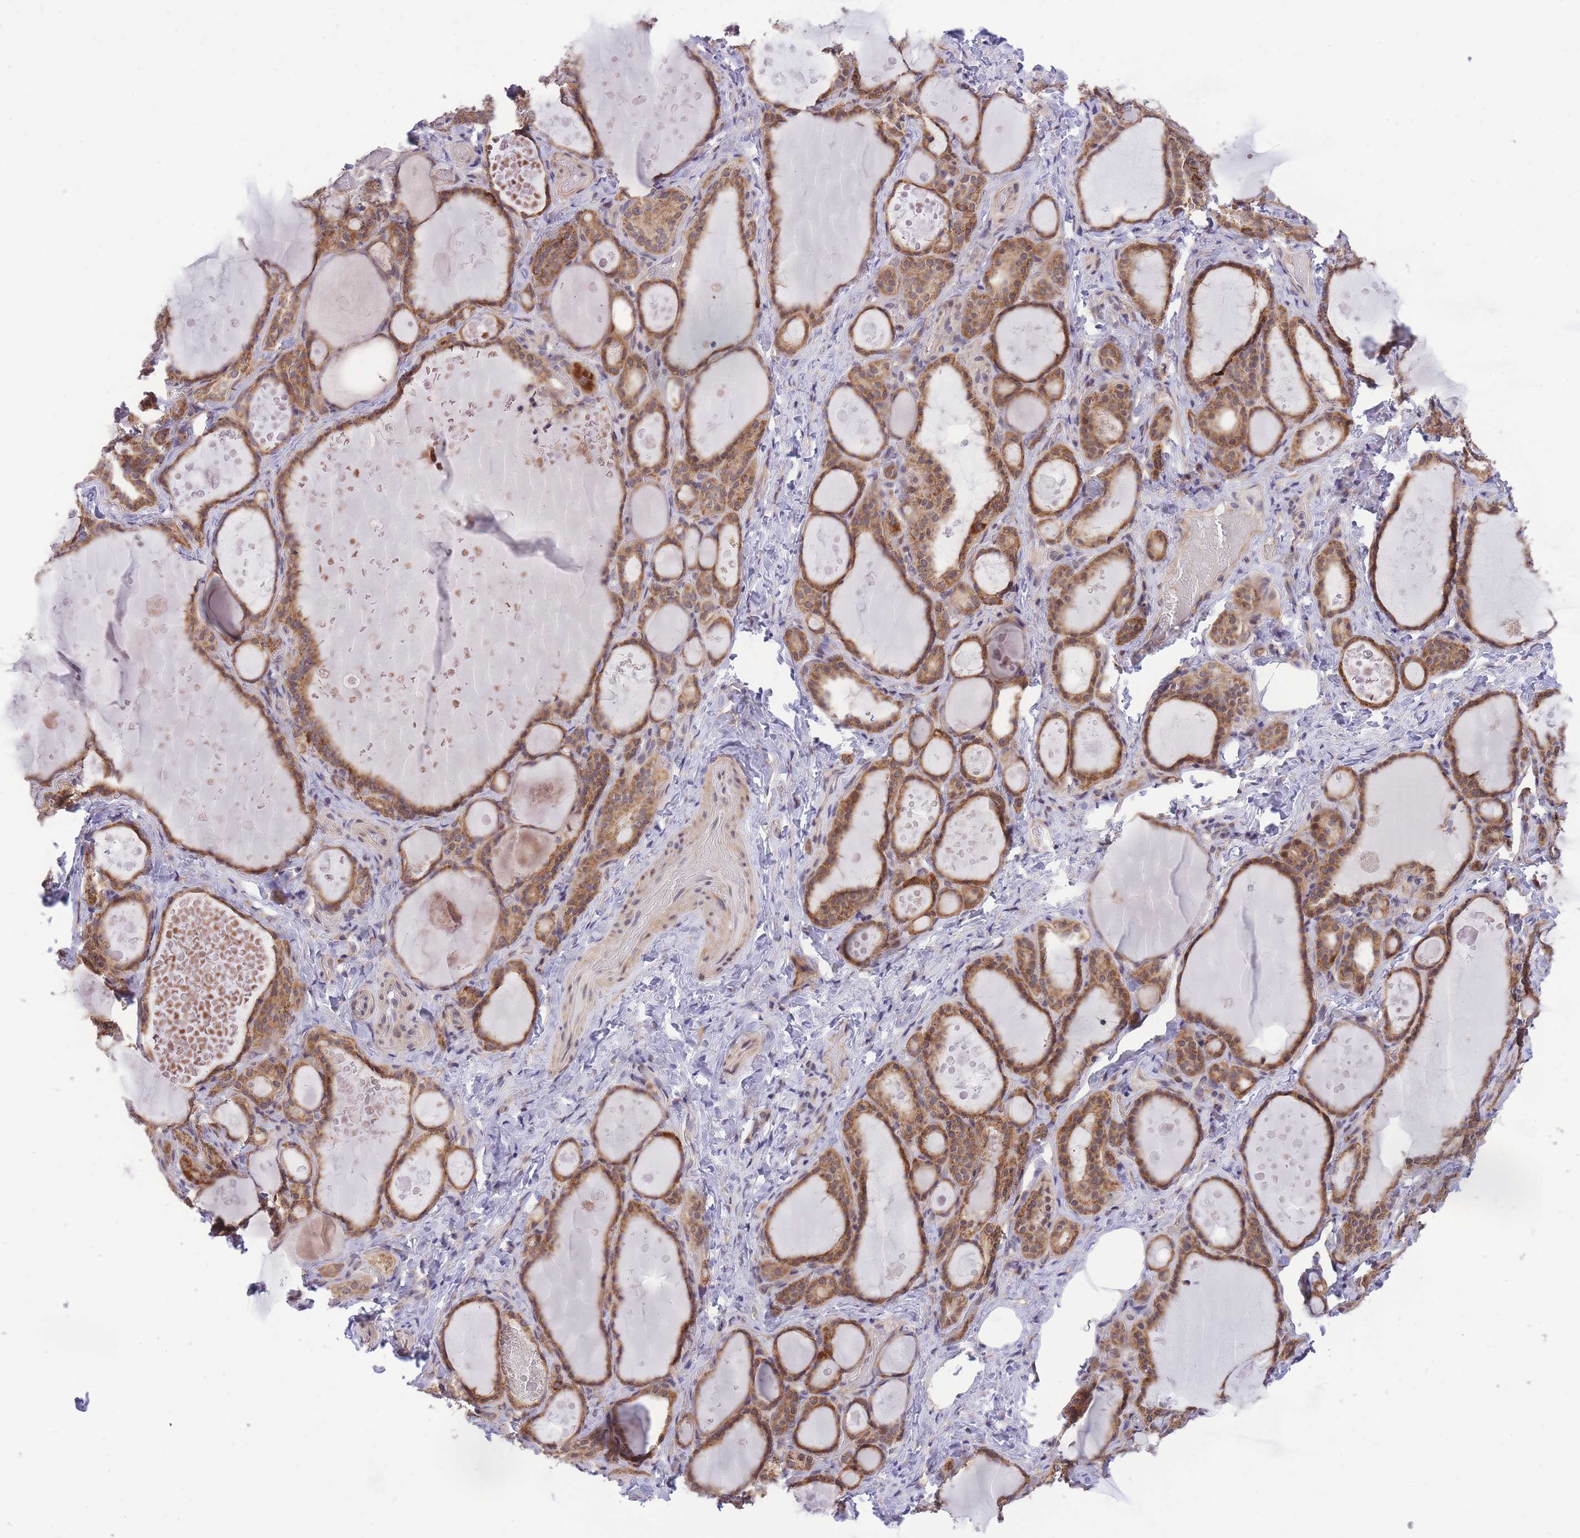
{"staining": {"intensity": "moderate", "quantity": ">75%", "location": "cytoplasmic/membranous"}, "tissue": "thyroid gland", "cell_type": "Glandular cells", "image_type": "normal", "snomed": [{"axis": "morphology", "description": "Normal tissue, NOS"}, {"axis": "topography", "description": "Thyroid gland"}], "caption": "IHC image of benign human thyroid gland stained for a protein (brown), which demonstrates medium levels of moderate cytoplasmic/membranous staining in approximately >75% of glandular cells.", "gene": "MINDY2", "patient": {"sex": "female", "age": 46}}